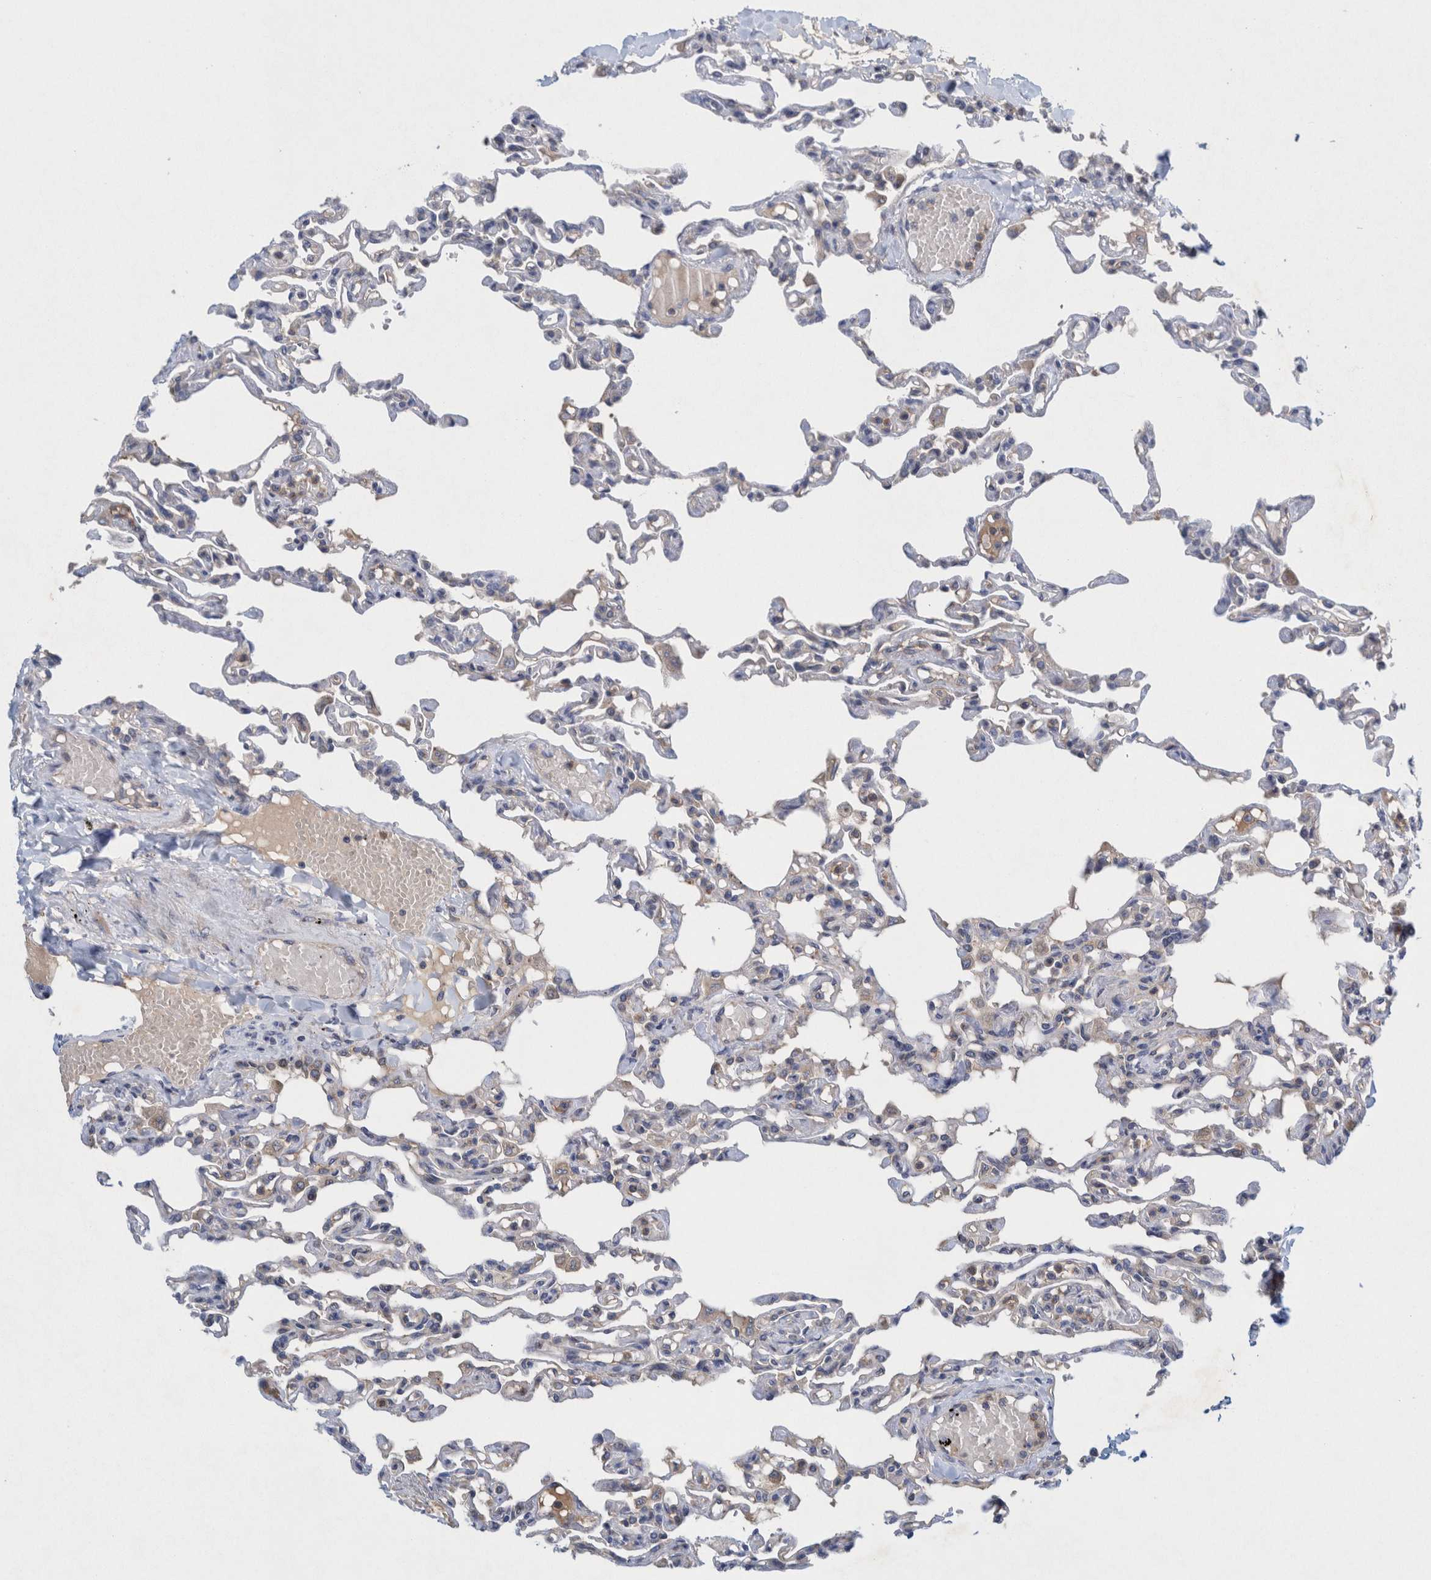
{"staining": {"intensity": "weak", "quantity": "<25%", "location": "cytoplasmic/membranous"}, "tissue": "lung", "cell_type": "Alveolar cells", "image_type": "normal", "snomed": [{"axis": "morphology", "description": "Normal tissue, NOS"}, {"axis": "topography", "description": "Lung"}], "caption": "Lung stained for a protein using IHC displays no expression alveolar cells.", "gene": "ZNF324B", "patient": {"sex": "male", "age": 21}}